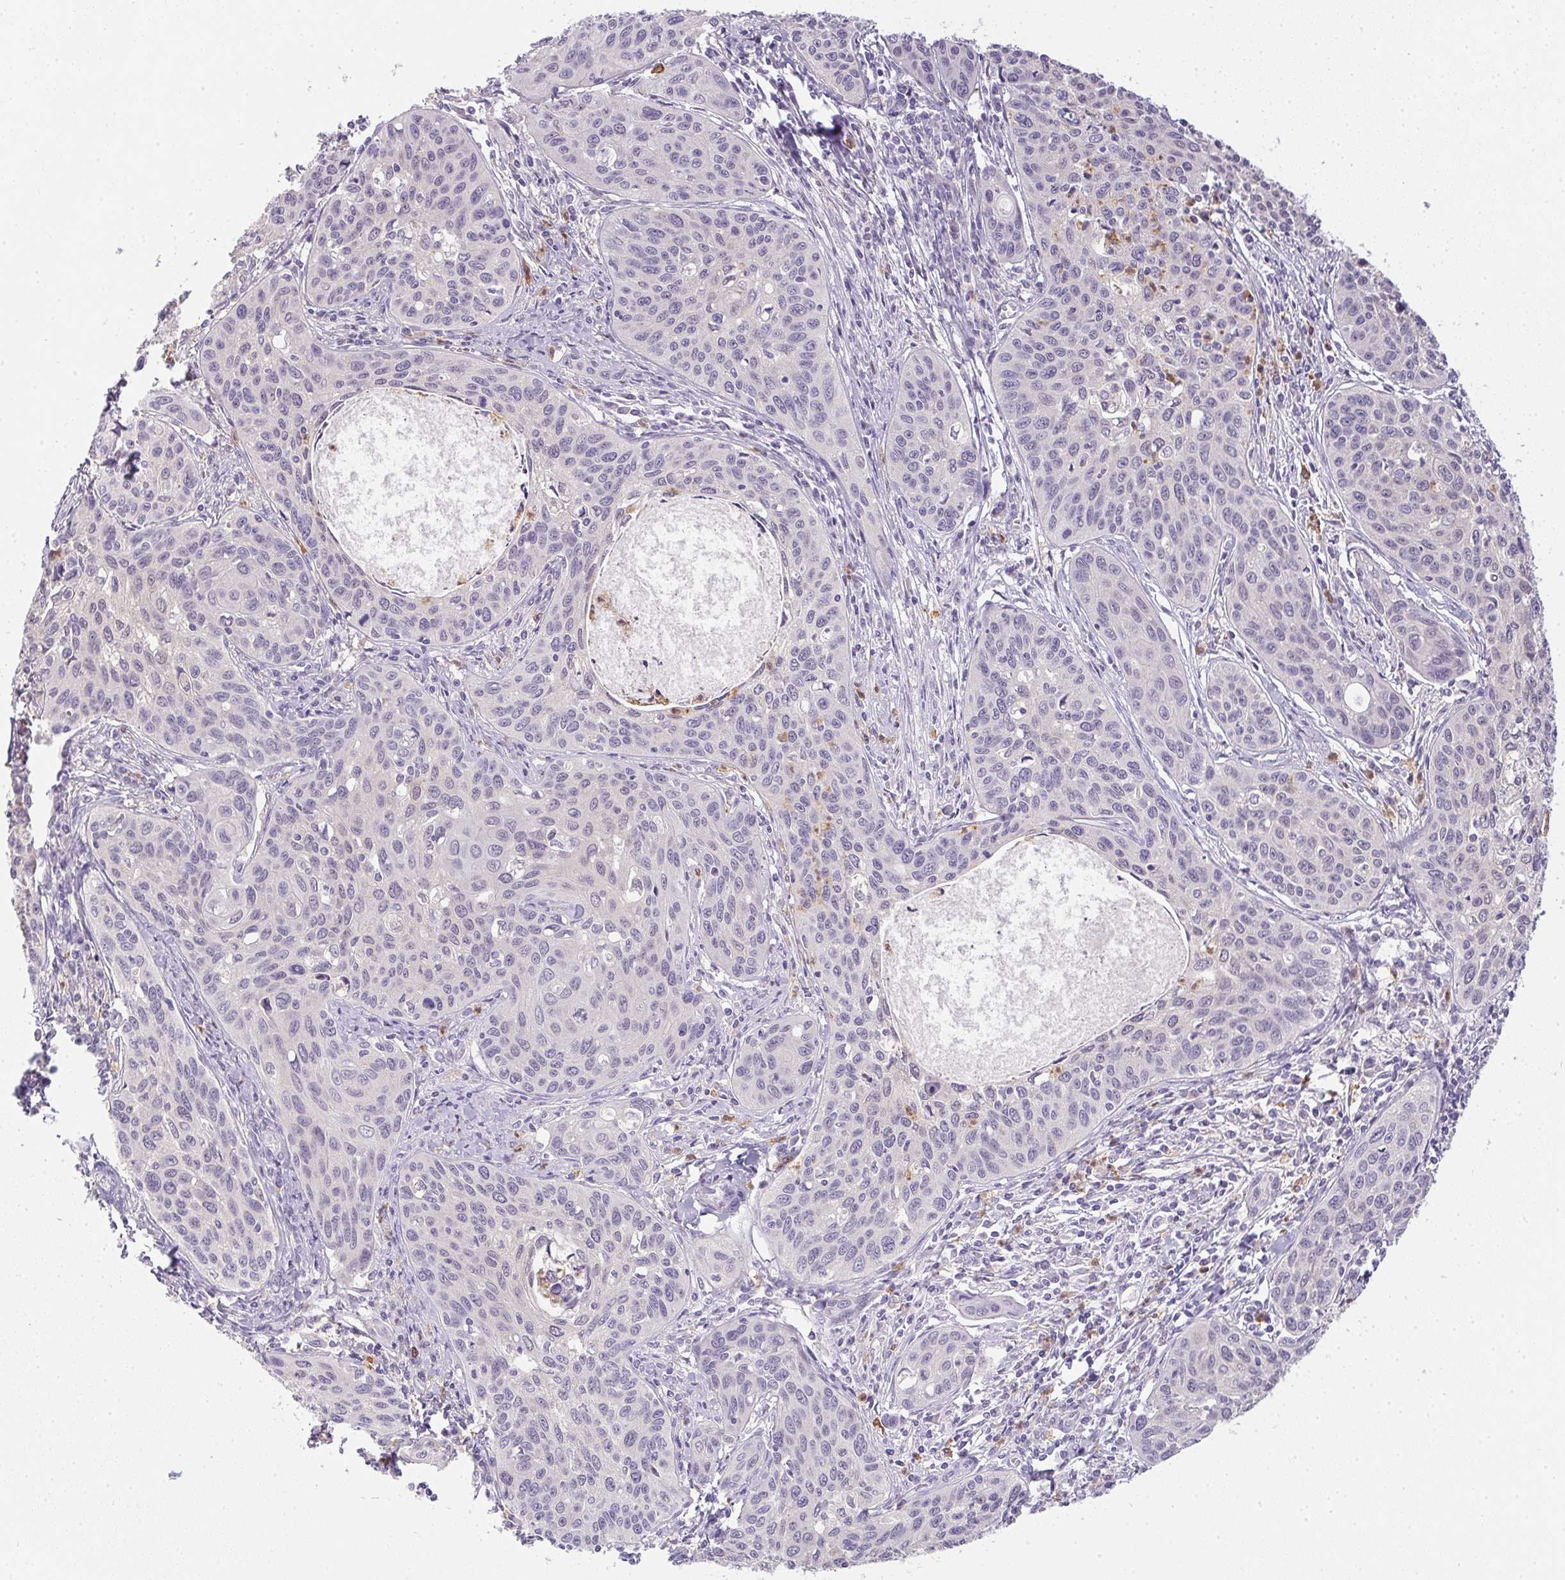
{"staining": {"intensity": "negative", "quantity": "none", "location": "none"}, "tissue": "cervical cancer", "cell_type": "Tumor cells", "image_type": "cancer", "snomed": [{"axis": "morphology", "description": "Squamous cell carcinoma, NOS"}, {"axis": "topography", "description": "Cervix"}], "caption": "Image shows no protein positivity in tumor cells of cervical squamous cell carcinoma tissue. The staining is performed using DAB brown chromogen with nuclei counter-stained in using hematoxylin.", "gene": "DNAJC5G", "patient": {"sex": "female", "age": 31}}